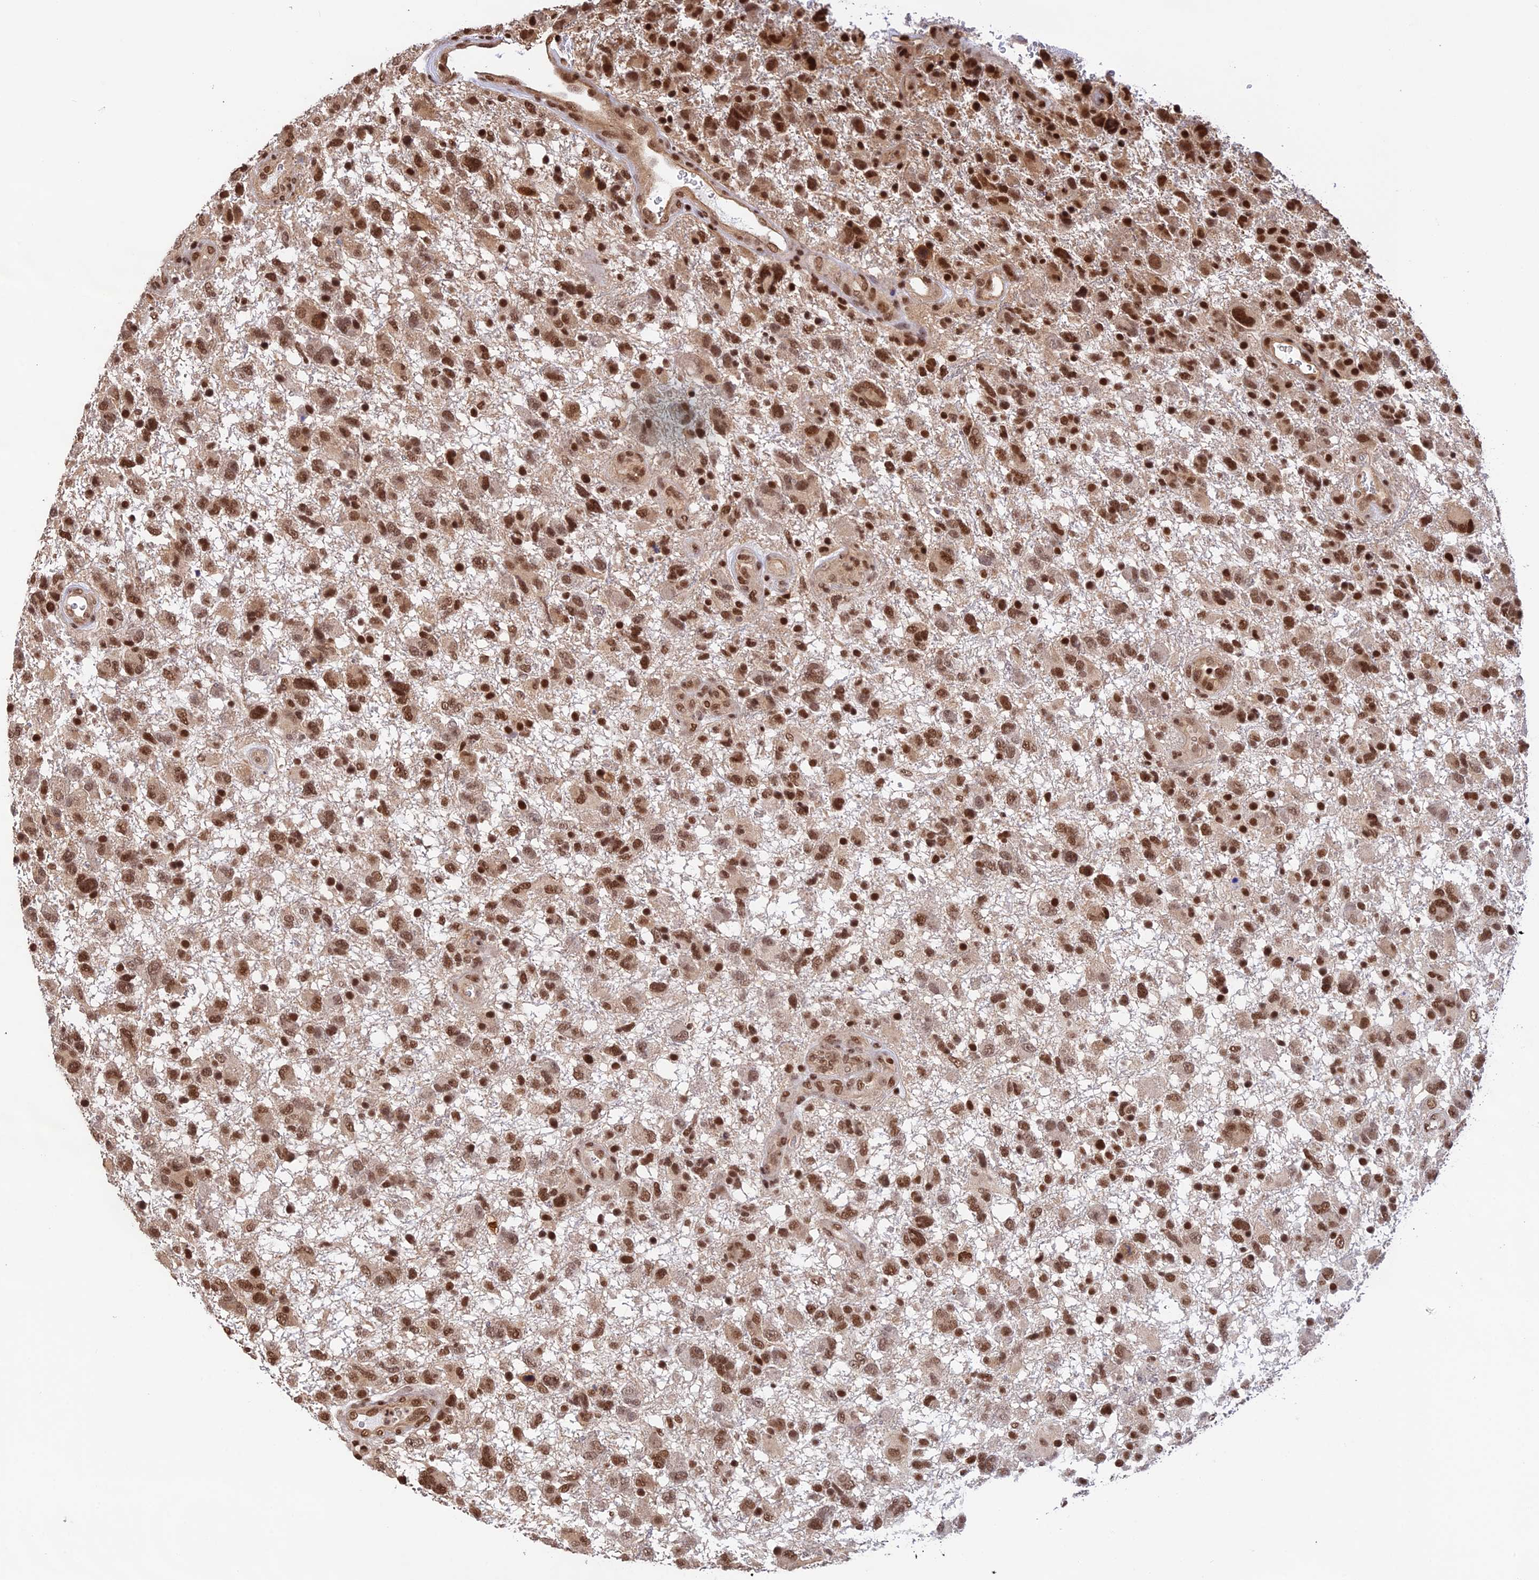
{"staining": {"intensity": "strong", "quantity": ">75%", "location": "nuclear"}, "tissue": "glioma", "cell_type": "Tumor cells", "image_type": "cancer", "snomed": [{"axis": "morphology", "description": "Glioma, malignant, High grade"}, {"axis": "topography", "description": "Brain"}], "caption": "High-magnification brightfield microscopy of high-grade glioma (malignant) stained with DAB (brown) and counterstained with hematoxylin (blue). tumor cells exhibit strong nuclear expression is present in approximately>75% of cells.", "gene": "THAP11", "patient": {"sex": "male", "age": 61}}